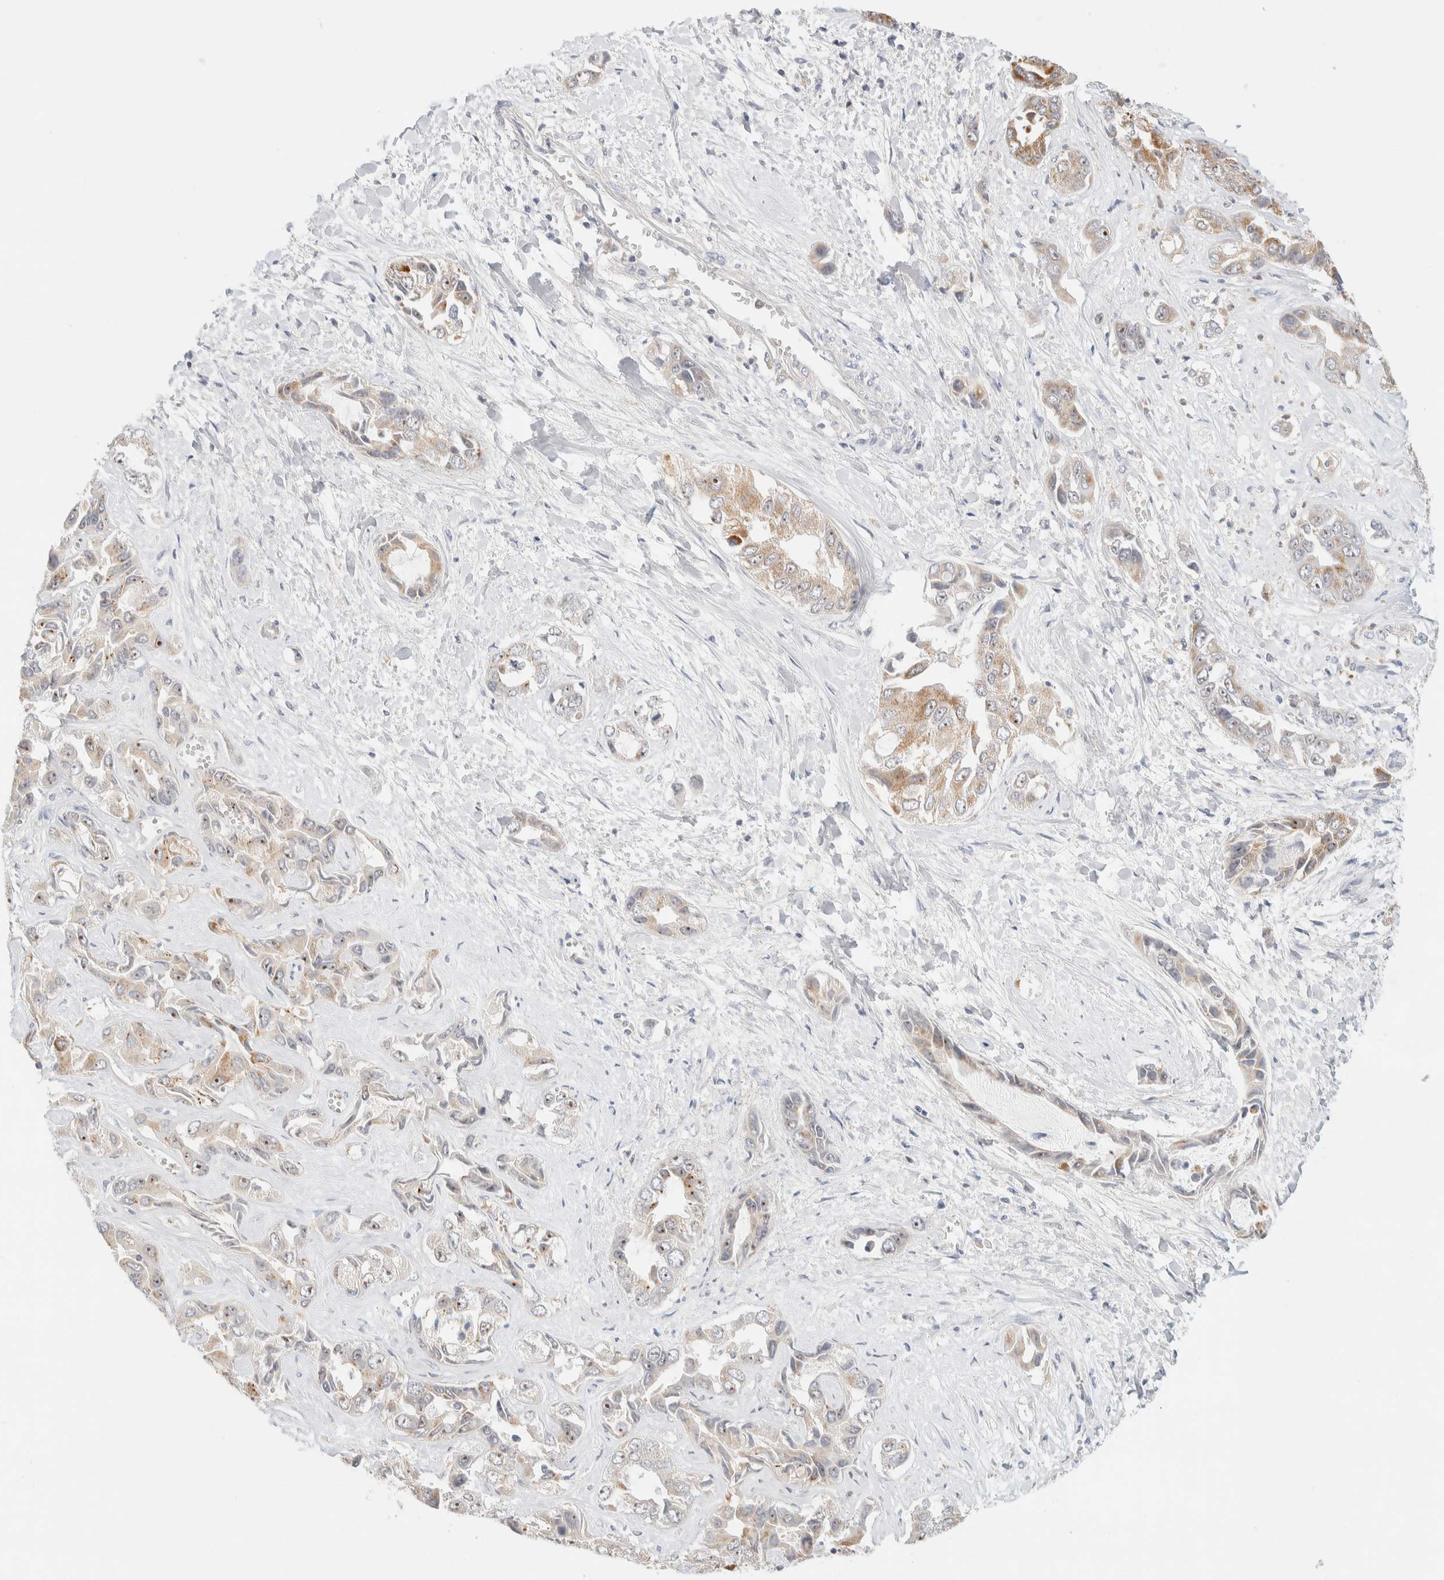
{"staining": {"intensity": "moderate", "quantity": "<25%", "location": "cytoplasmic/membranous"}, "tissue": "liver cancer", "cell_type": "Tumor cells", "image_type": "cancer", "snomed": [{"axis": "morphology", "description": "Cholangiocarcinoma"}, {"axis": "topography", "description": "Liver"}], "caption": "Human liver cancer (cholangiocarcinoma) stained with a brown dye demonstrates moderate cytoplasmic/membranous positive staining in approximately <25% of tumor cells.", "gene": "HDHD3", "patient": {"sex": "female", "age": 52}}